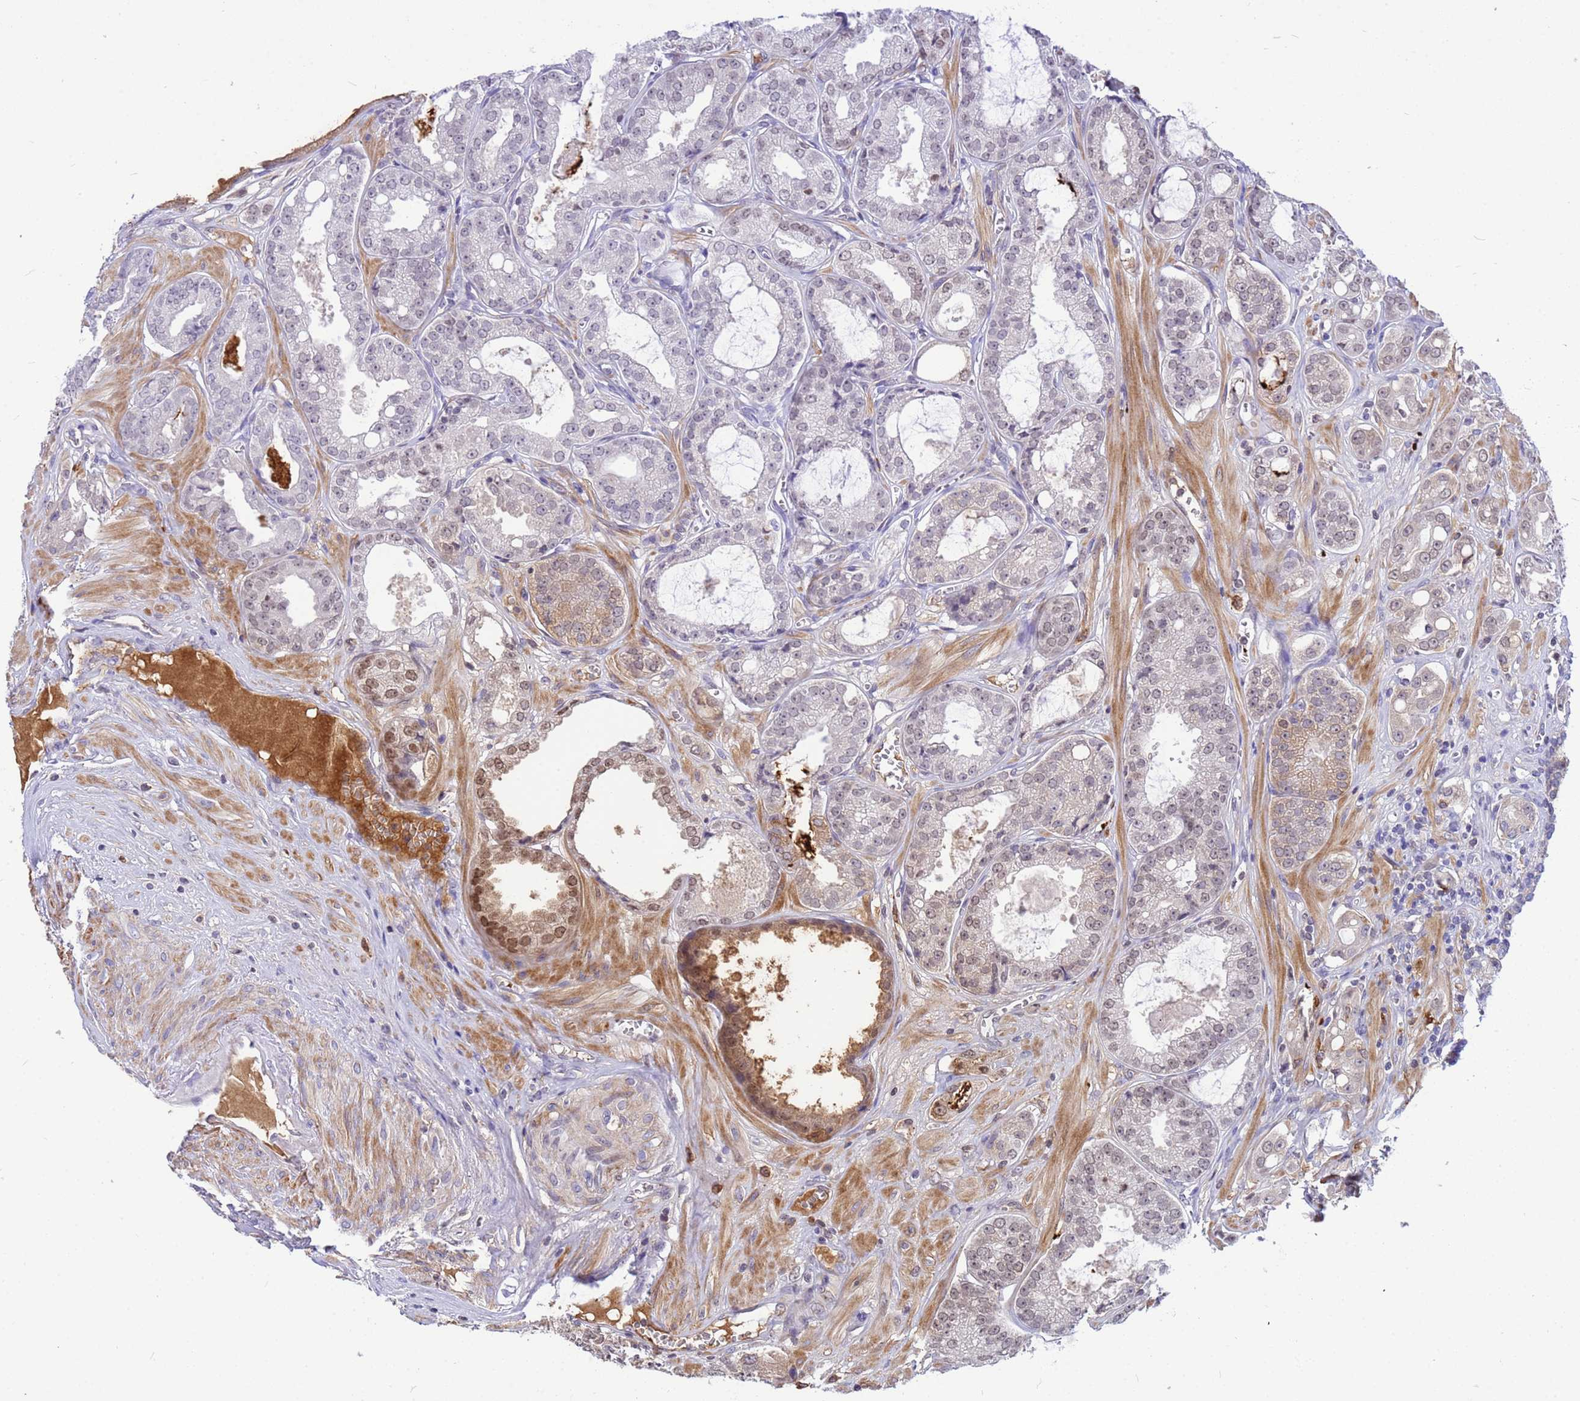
{"staining": {"intensity": "moderate", "quantity": "<25%", "location": "nuclear"}, "tissue": "prostate cancer", "cell_type": "Tumor cells", "image_type": "cancer", "snomed": [{"axis": "morphology", "description": "Adenocarcinoma, High grade"}, {"axis": "topography", "description": "Prostate"}], "caption": "About <25% of tumor cells in human prostate adenocarcinoma (high-grade) show moderate nuclear protein expression as visualized by brown immunohistochemical staining.", "gene": "ORM1", "patient": {"sex": "male", "age": 74}}